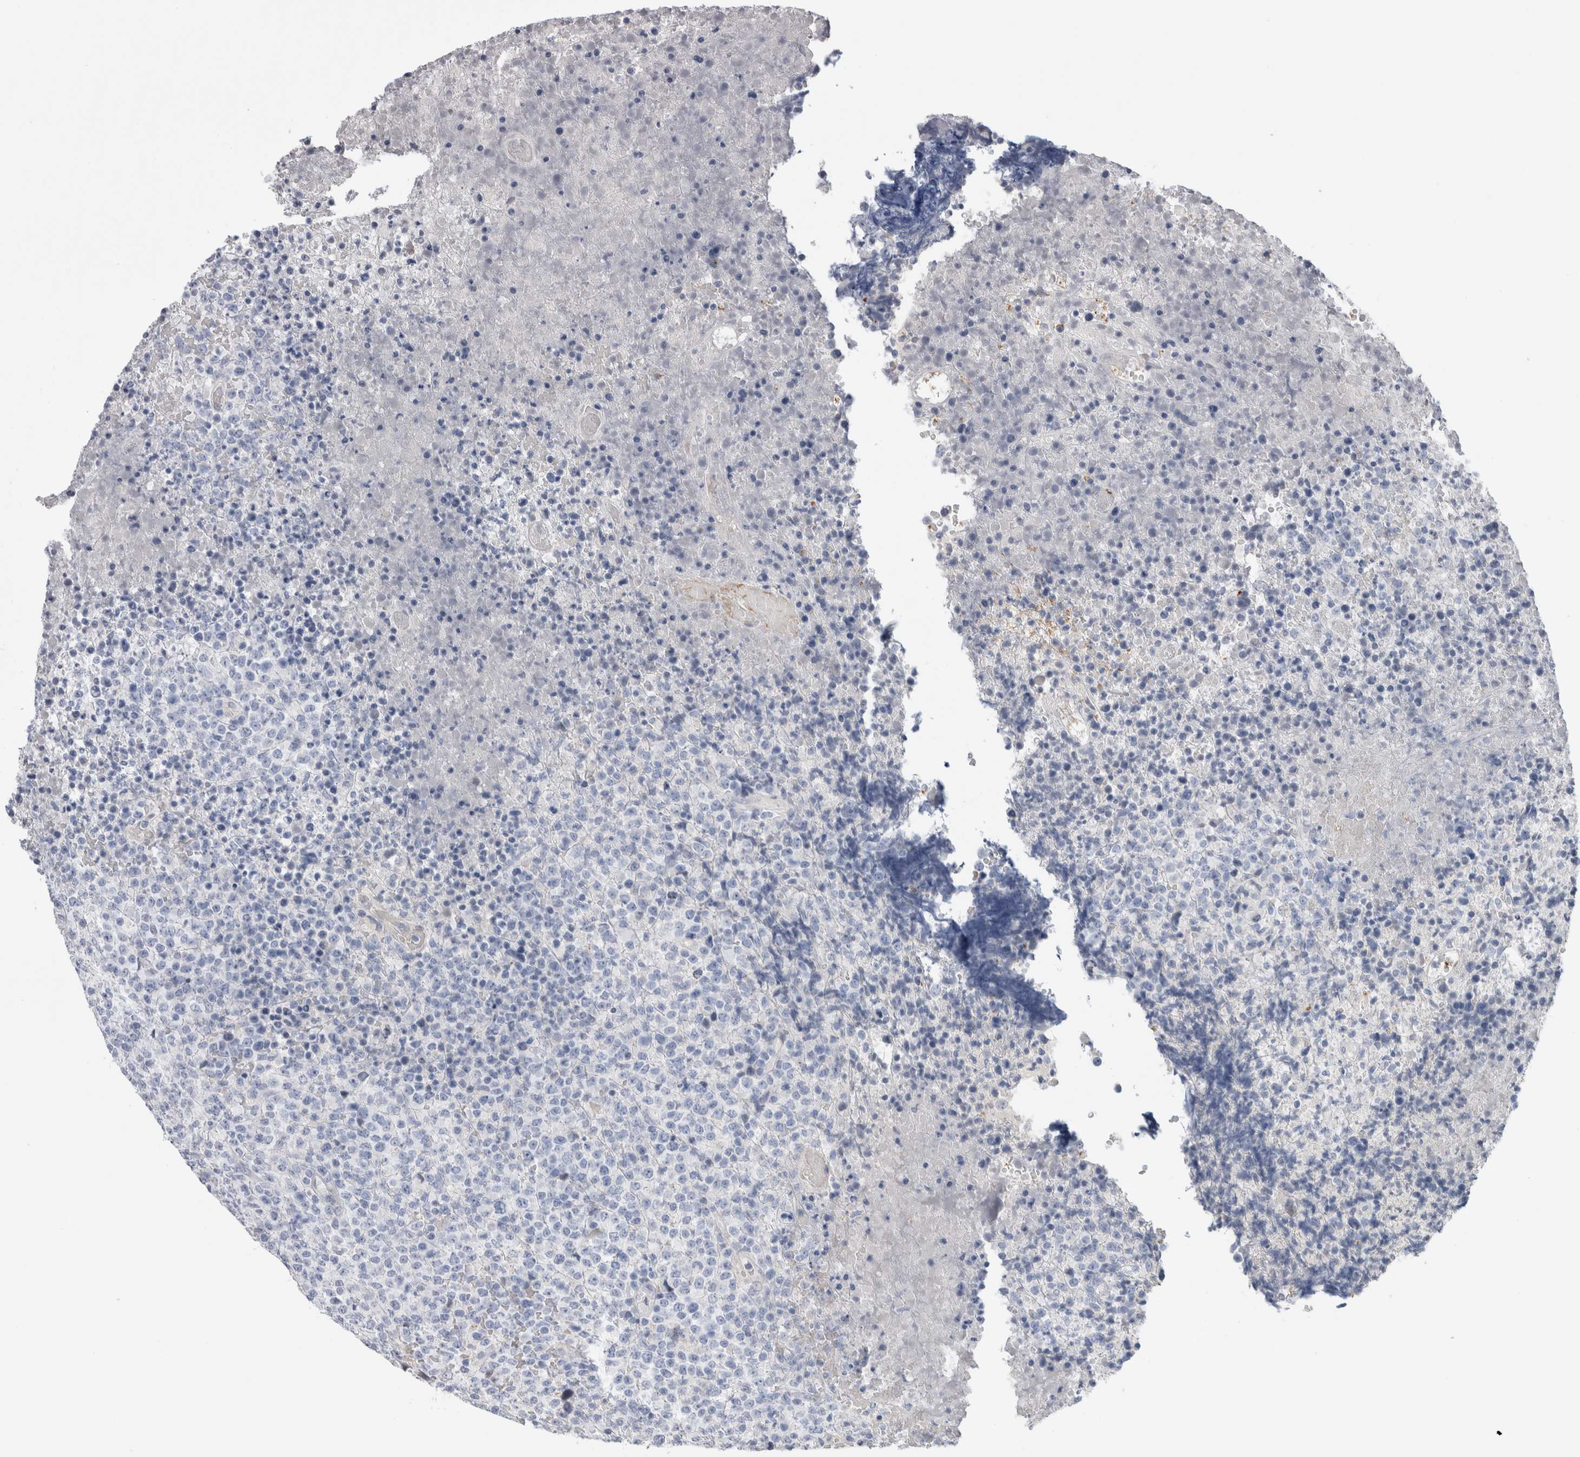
{"staining": {"intensity": "negative", "quantity": "none", "location": "none"}, "tissue": "lymphoma", "cell_type": "Tumor cells", "image_type": "cancer", "snomed": [{"axis": "morphology", "description": "Malignant lymphoma, non-Hodgkin's type, High grade"}, {"axis": "topography", "description": "Lymph node"}], "caption": "Human lymphoma stained for a protein using IHC reveals no positivity in tumor cells.", "gene": "DMTN", "patient": {"sex": "male", "age": 13}}